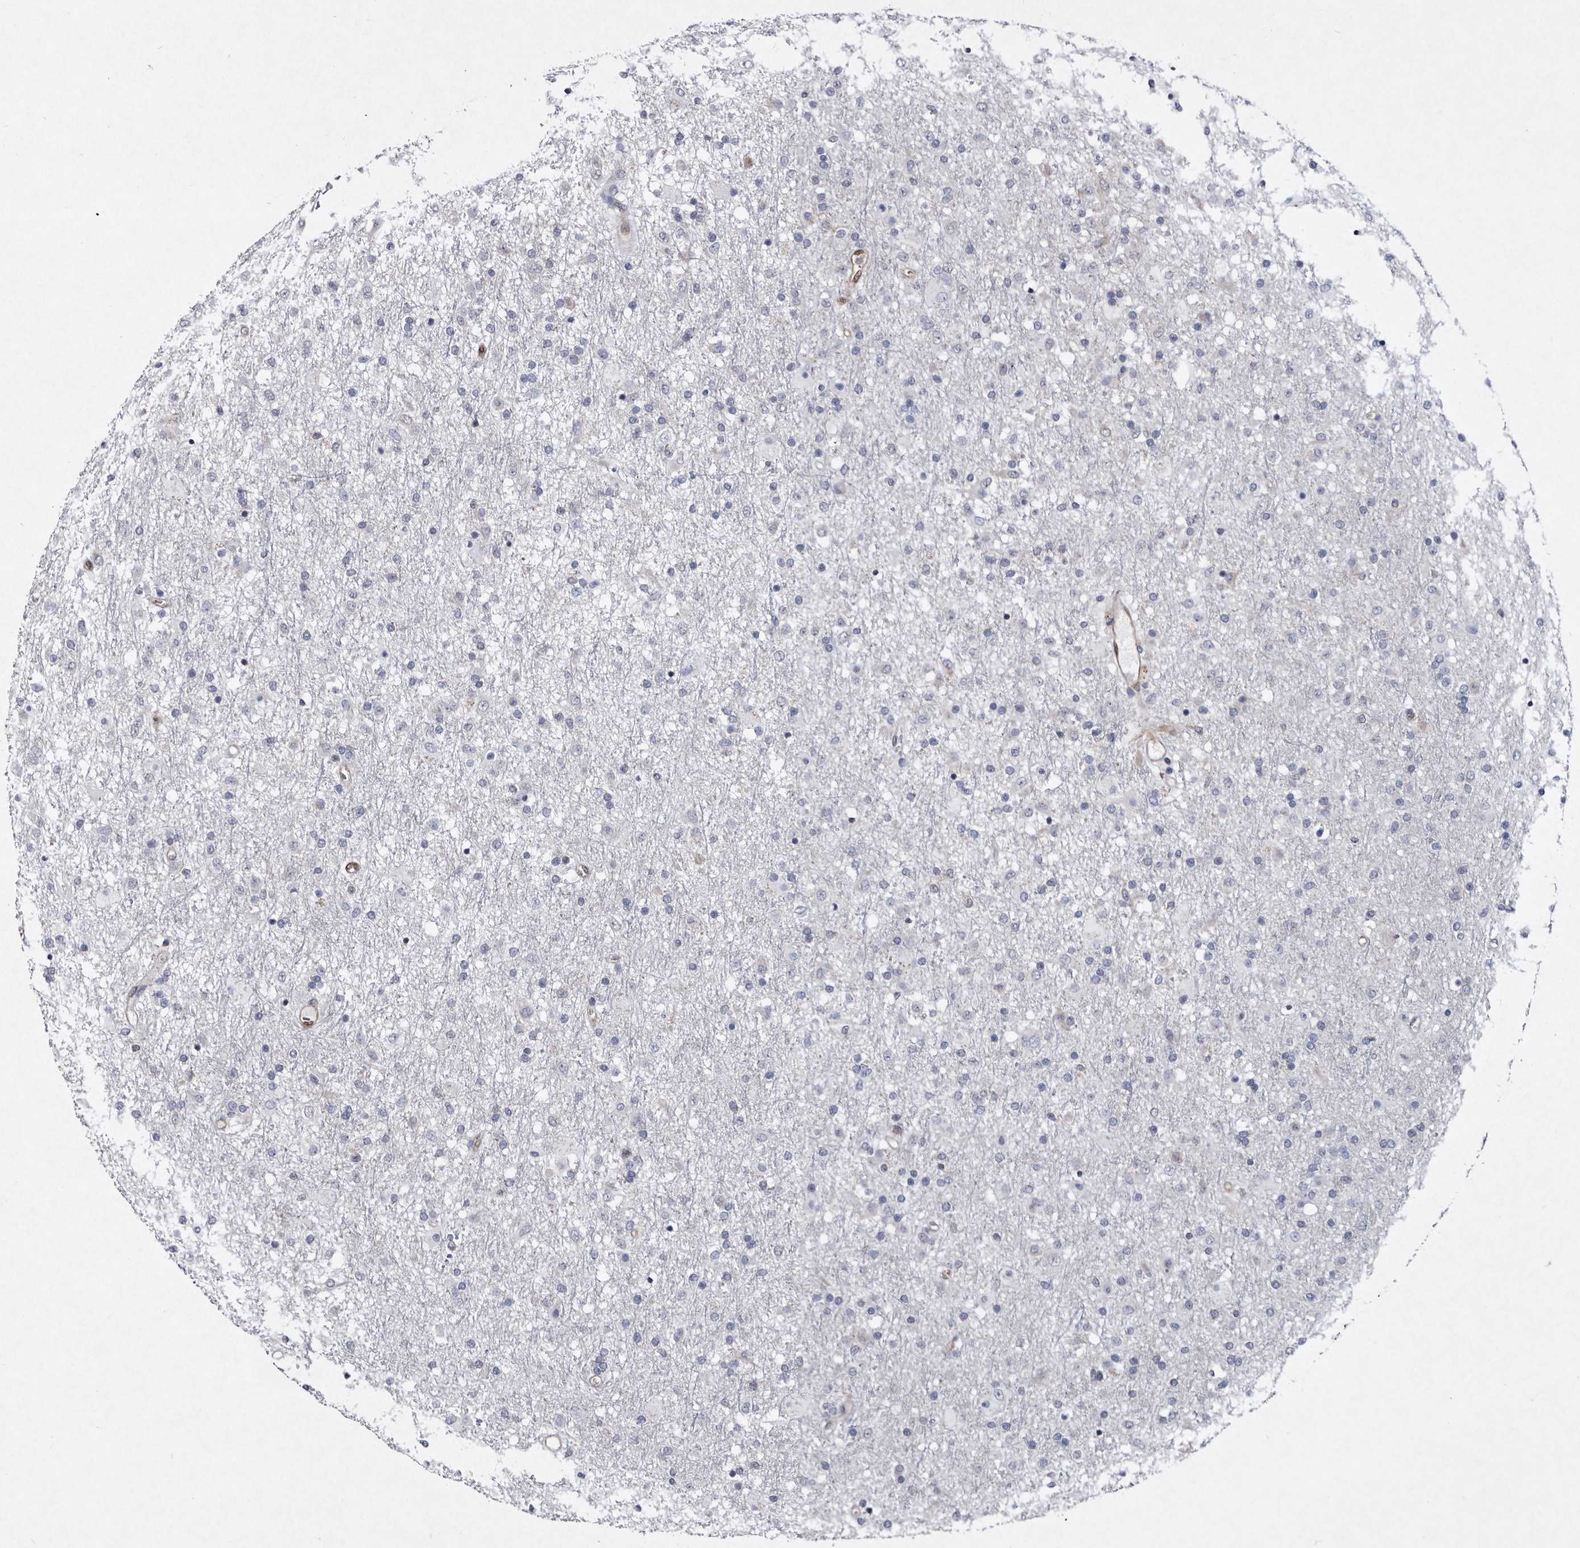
{"staining": {"intensity": "negative", "quantity": "none", "location": "none"}, "tissue": "glioma", "cell_type": "Tumor cells", "image_type": "cancer", "snomed": [{"axis": "morphology", "description": "Glioma, malignant, Low grade"}, {"axis": "topography", "description": "Brain"}], "caption": "Immunohistochemistry of glioma shows no expression in tumor cells.", "gene": "SERPINB8", "patient": {"sex": "male", "age": 65}}